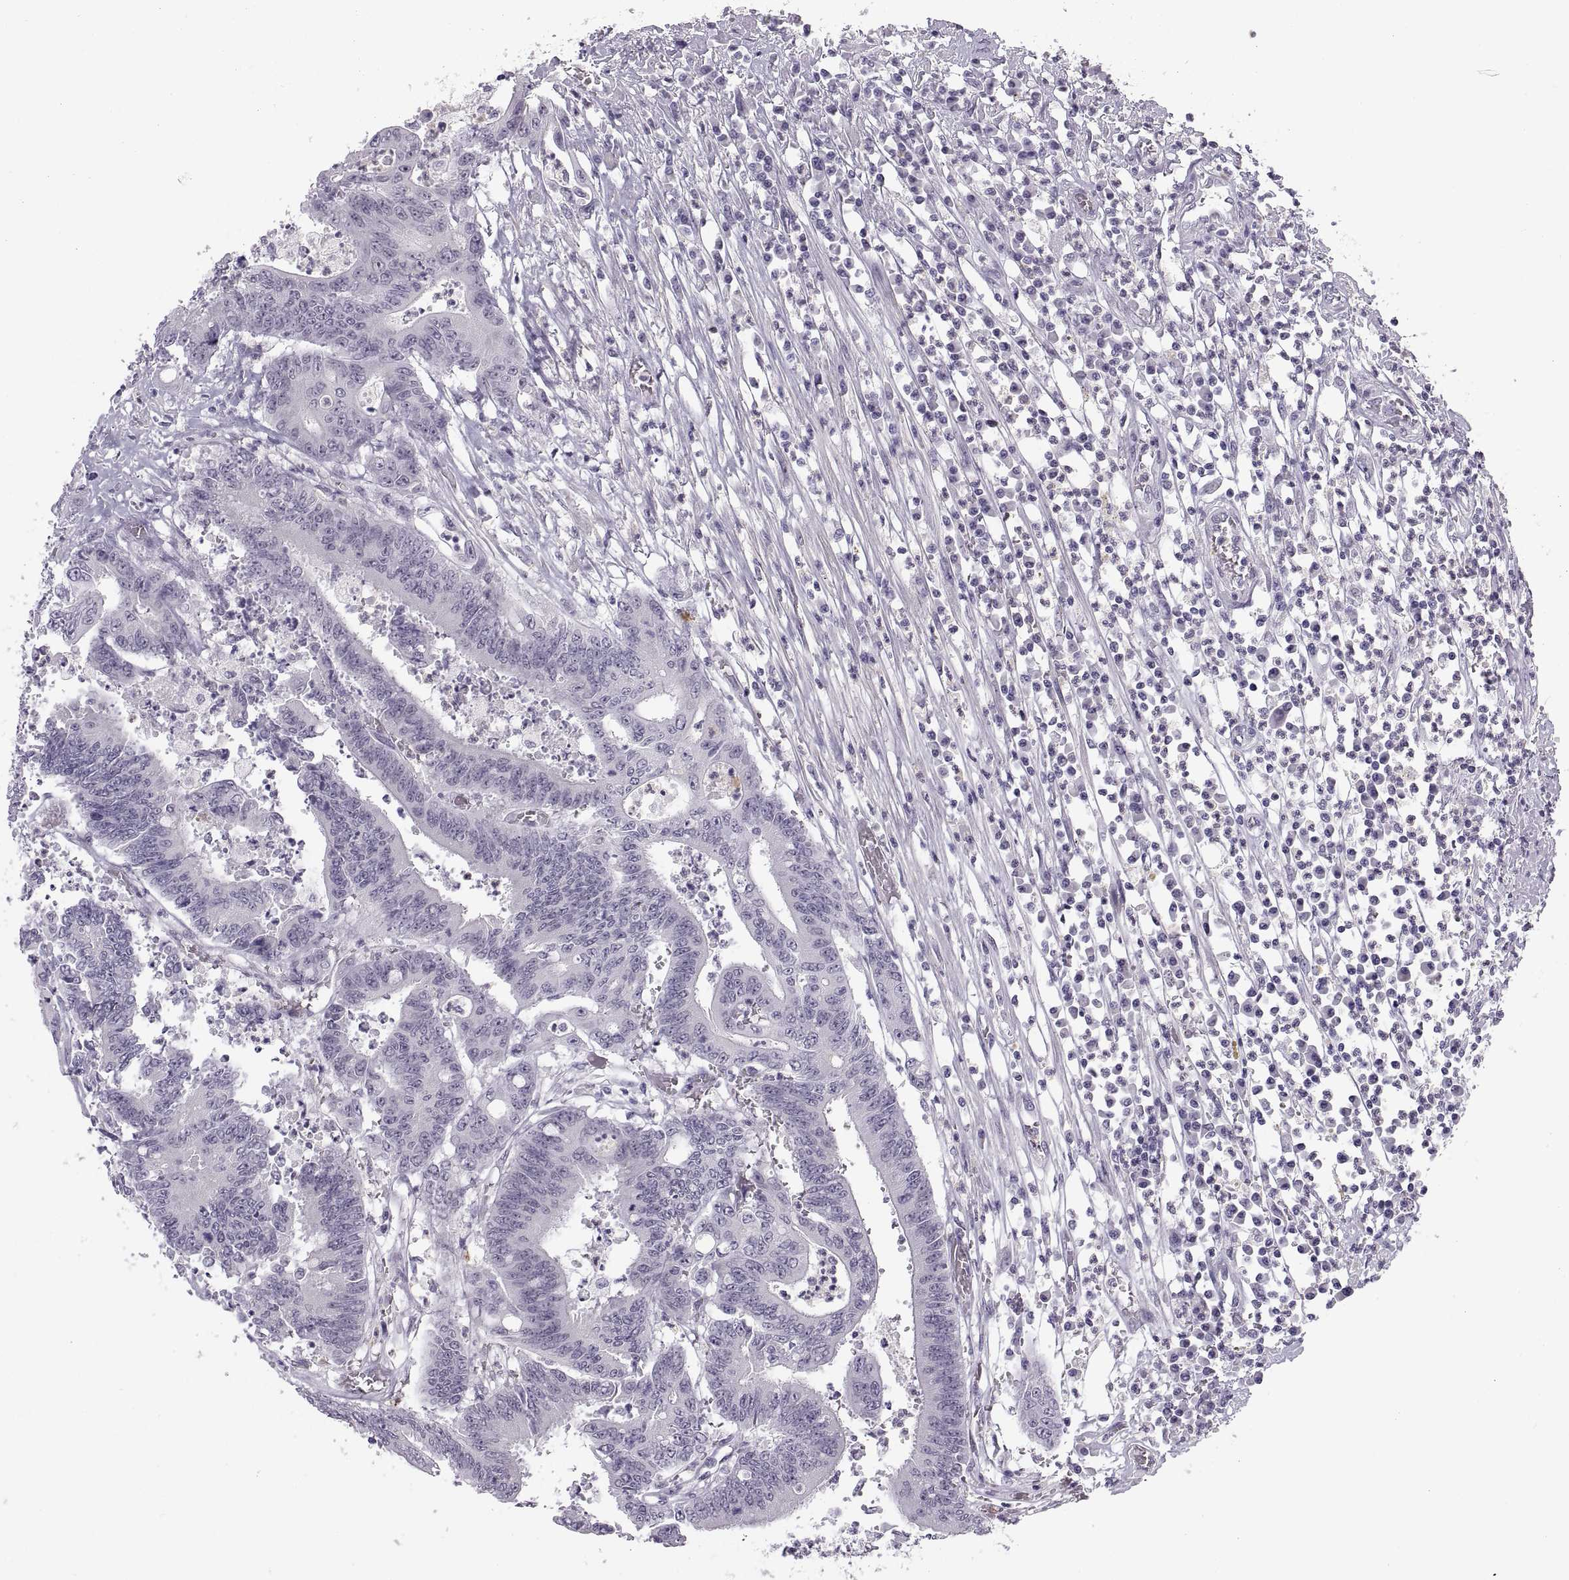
{"staining": {"intensity": "negative", "quantity": "none", "location": "none"}, "tissue": "colorectal cancer", "cell_type": "Tumor cells", "image_type": "cancer", "snomed": [{"axis": "morphology", "description": "Adenocarcinoma, NOS"}, {"axis": "topography", "description": "Rectum"}], "caption": "High power microscopy micrograph of an IHC photomicrograph of adenocarcinoma (colorectal), revealing no significant staining in tumor cells.", "gene": "C3orf22", "patient": {"sex": "male", "age": 54}}